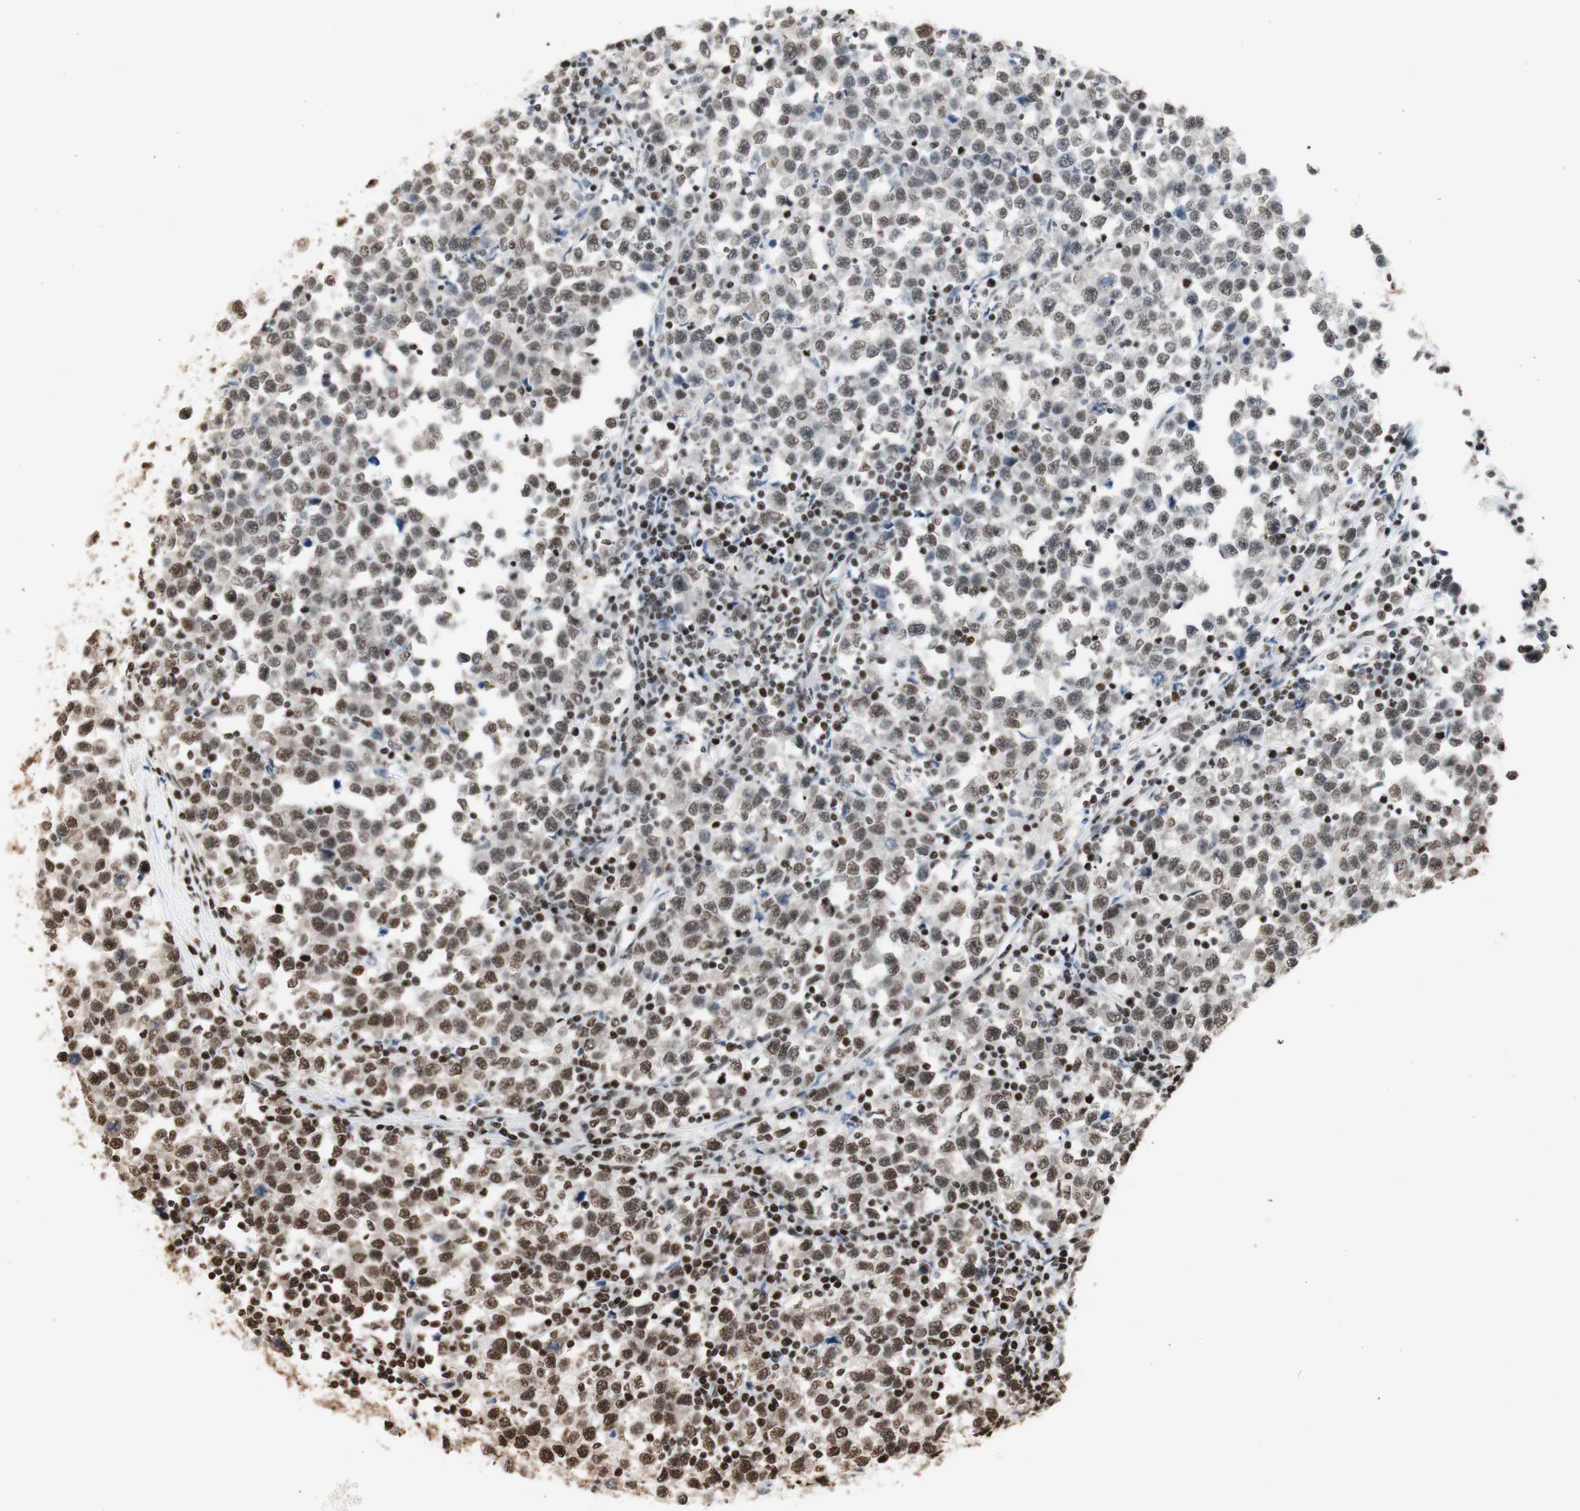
{"staining": {"intensity": "weak", "quantity": ">75%", "location": "nuclear"}, "tissue": "testis cancer", "cell_type": "Tumor cells", "image_type": "cancer", "snomed": [{"axis": "morphology", "description": "Seminoma, NOS"}, {"axis": "topography", "description": "Testis"}], "caption": "An image of testis cancer stained for a protein displays weak nuclear brown staining in tumor cells. The staining was performed using DAB to visualize the protein expression in brown, while the nuclei were stained in blue with hematoxylin (Magnification: 20x).", "gene": "HNRNPA2B1", "patient": {"sex": "male", "age": 43}}